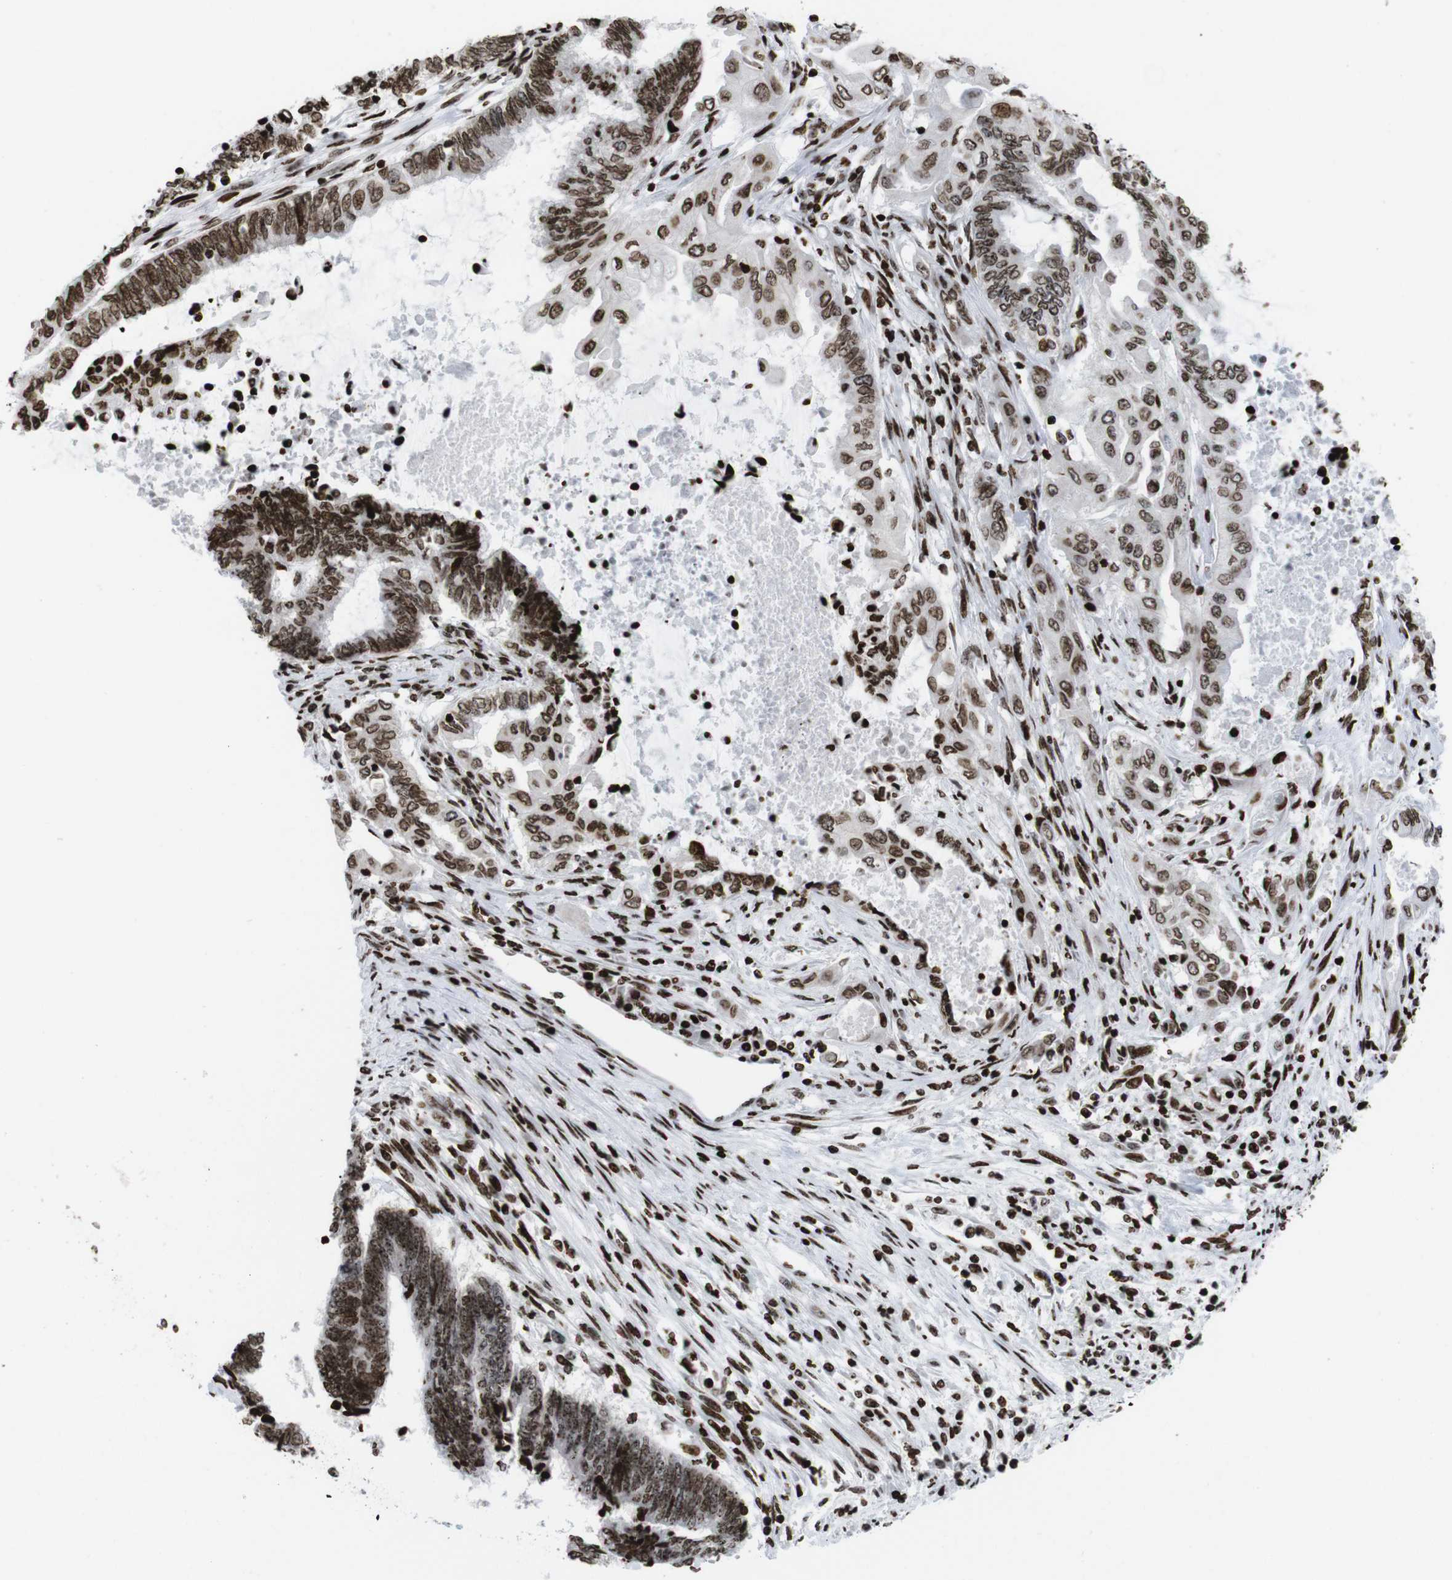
{"staining": {"intensity": "moderate", "quantity": ">75%", "location": "cytoplasmic/membranous,nuclear"}, "tissue": "endometrial cancer", "cell_type": "Tumor cells", "image_type": "cancer", "snomed": [{"axis": "morphology", "description": "Adenocarcinoma, NOS"}, {"axis": "topography", "description": "Uterus"}, {"axis": "topography", "description": "Endometrium"}], "caption": "The image reveals immunohistochemical staining of adenocarcinoma (endometrial). There is moderate cytoplasmic/membranous and nuclear staining is identified in about >75% of tumor cells.", "gene": "H1-4", "patient": {"sex": "female", "age": 70}}